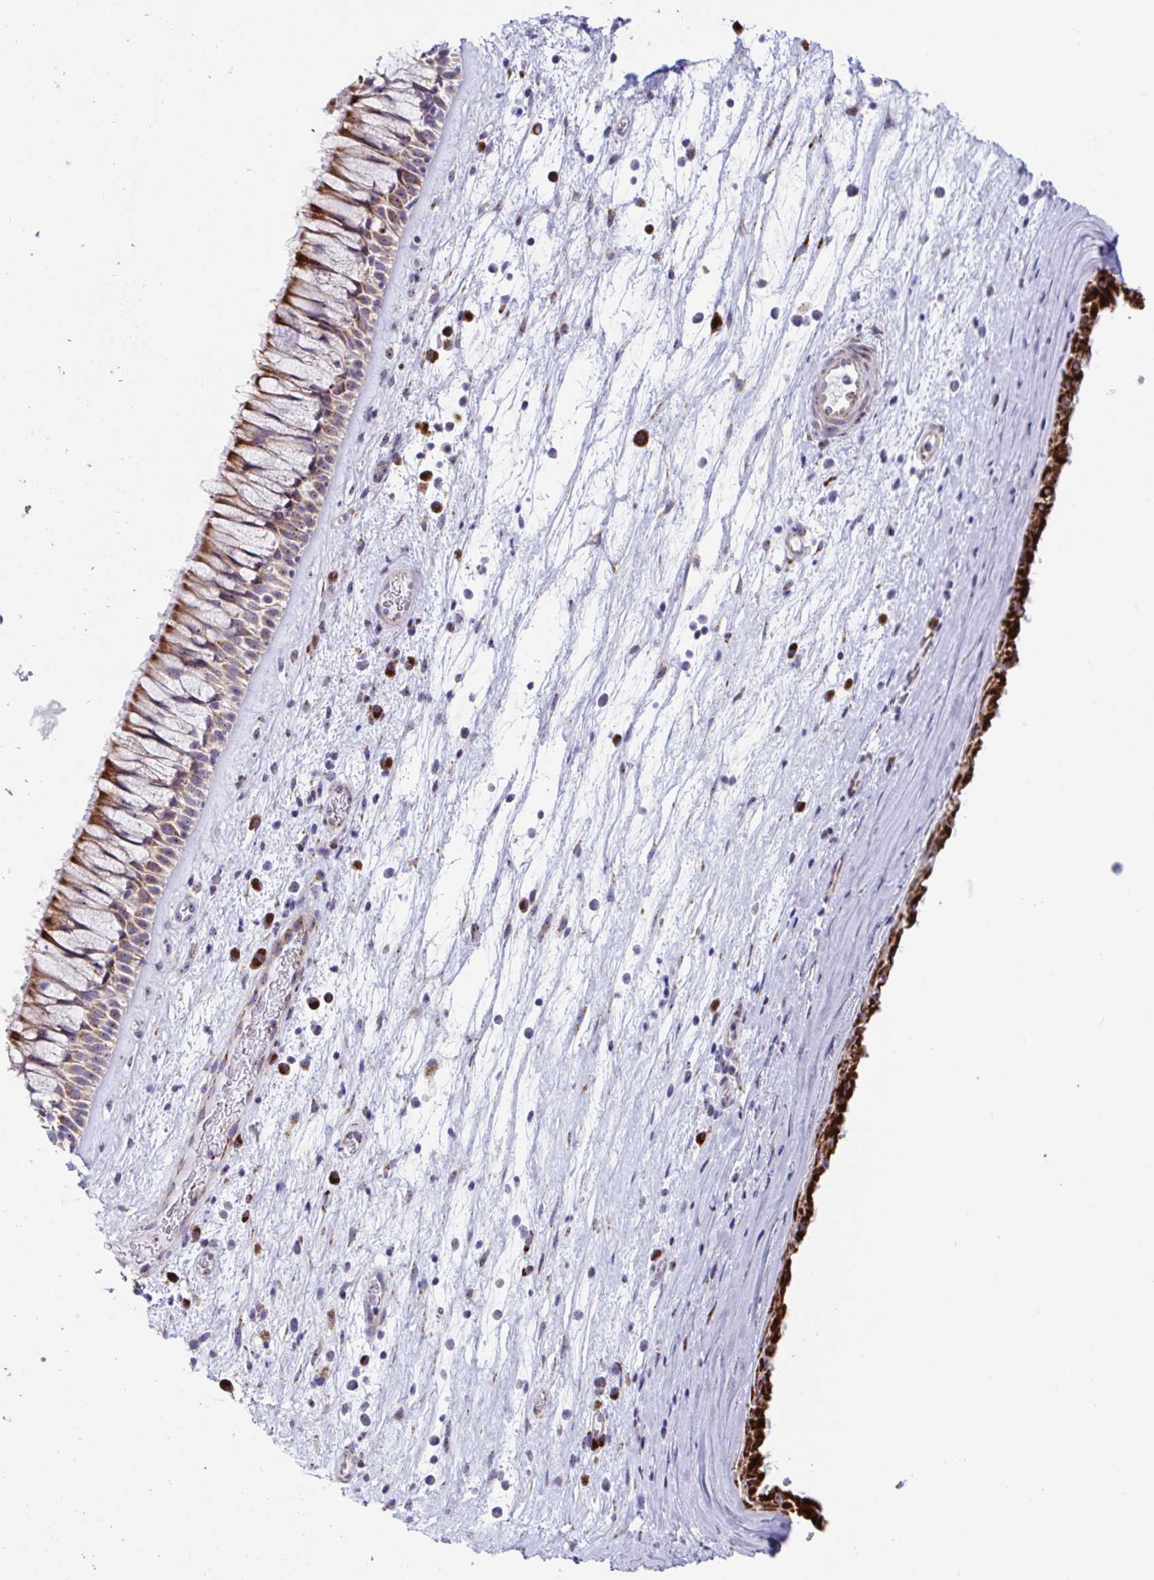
{"staining": {"intensity": "strong", "quantity": ">75%", "location": "cytoplasmic/membranous"}, "tissue": "nasopharynx", "cell_type": "Respiratory epithelial cells", "image_type": "normal", "snomed": [{"axis": "morphology", "description": "Normal tissue, NOS"}, {"axis": "topography", "description": "Nasopharynx"}], "caption": "DAB (3,3'-diaminobenzidine) immunohistochemical staining of benign human nasopharynx shows strong cytoplasmic/membranous protein staining in about >75% of respiratory epithelial cells.", "gene": "ATP5MJ", "patient": {"sex": "male", "age": 74}}